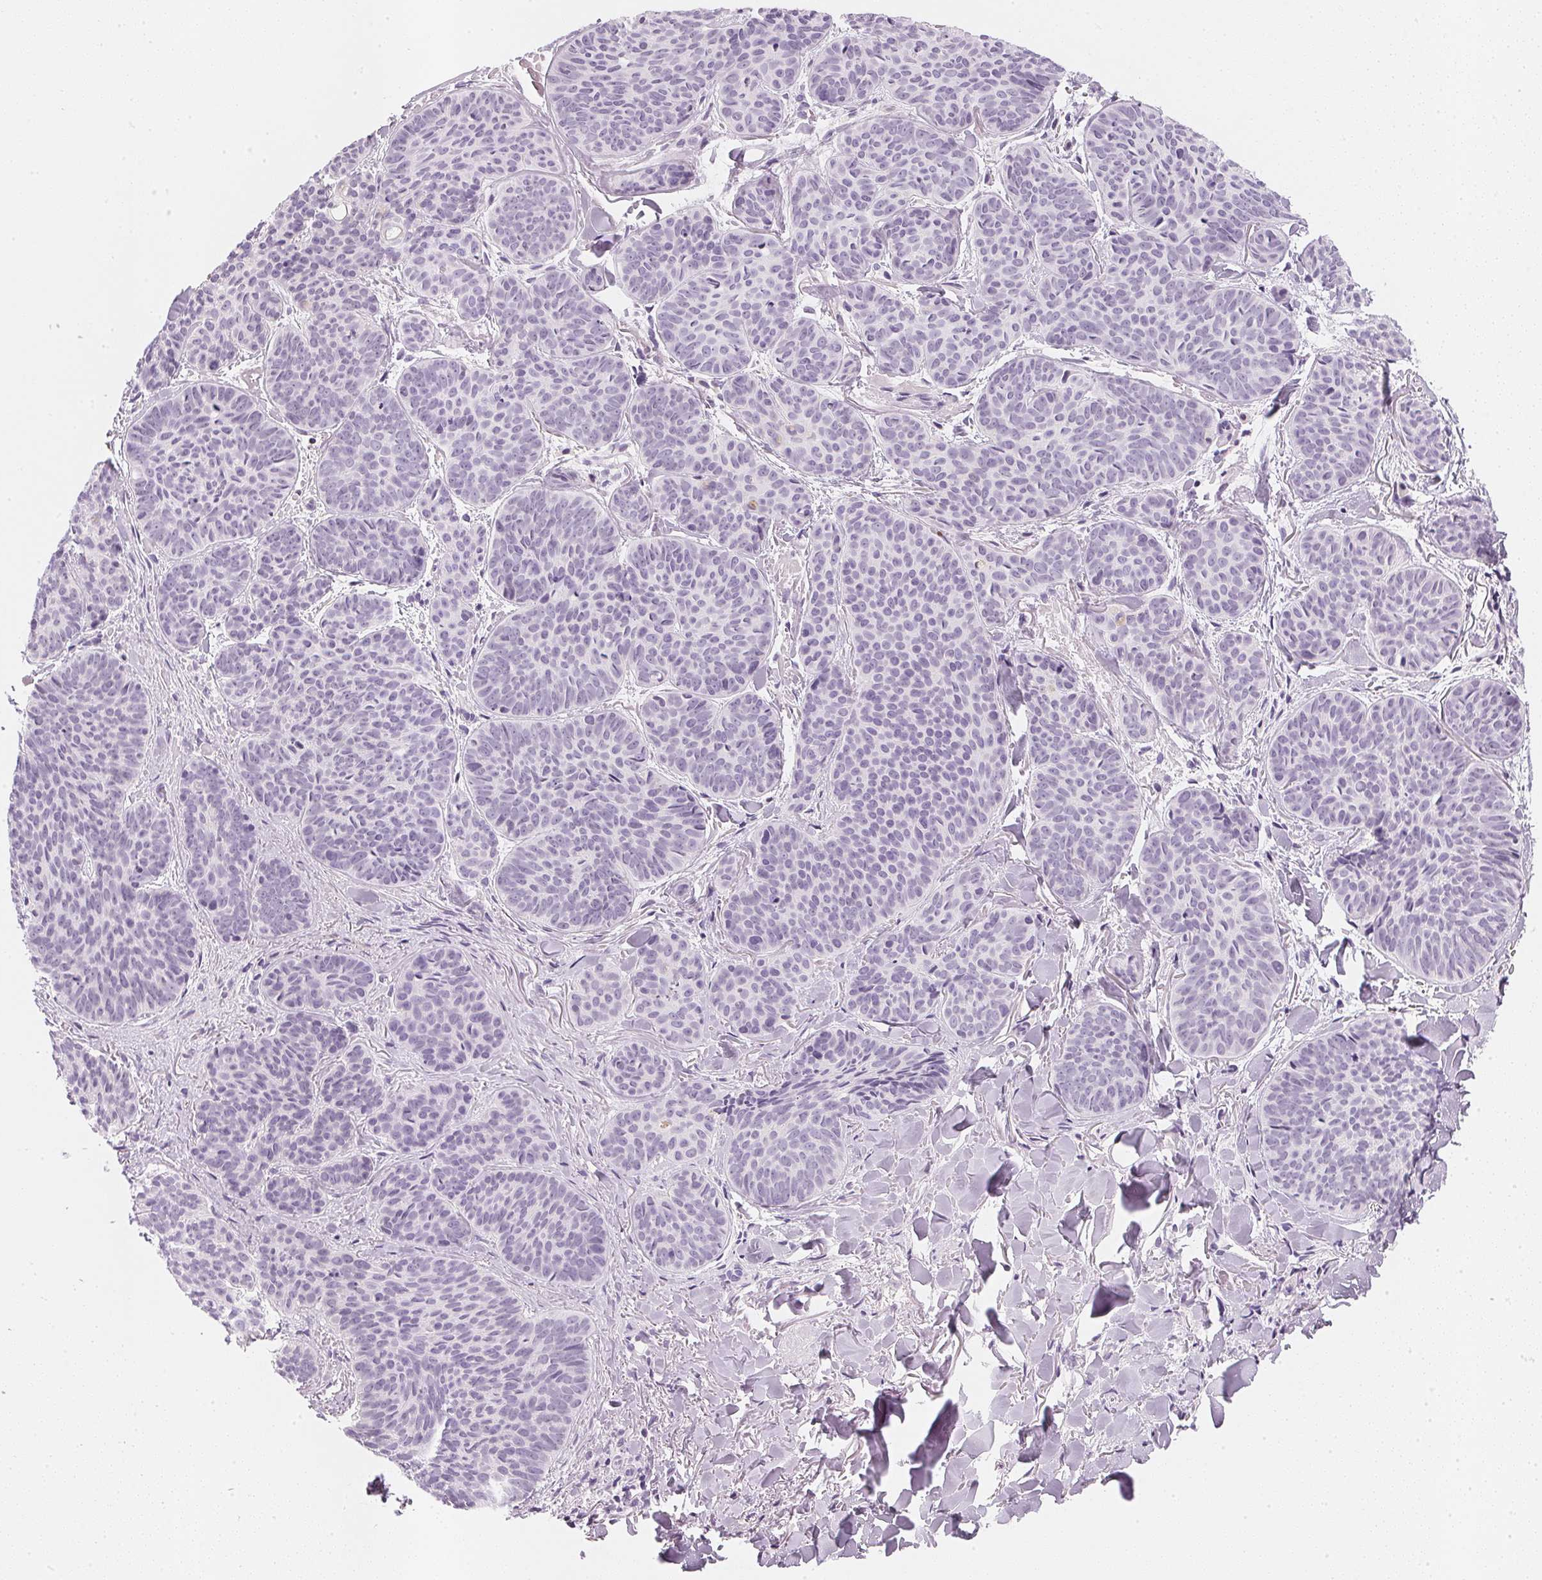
{"staining": {"intensity": "negative", "quantity": "none", "location": "none"}, "tissue": "skin cancer", "cell_type": "Tumor cells", "image_type": "cancer", "snomed": [{"axis": "morphology", "description": "Basal cell carcinoma"}, {"axis": "topography", "description": "Skin"}], "caption": "Tumor cells show no significant protein staining in skin cancer.", "gene": "CHST4", "patient": {"sex": "female", "age": 82}}